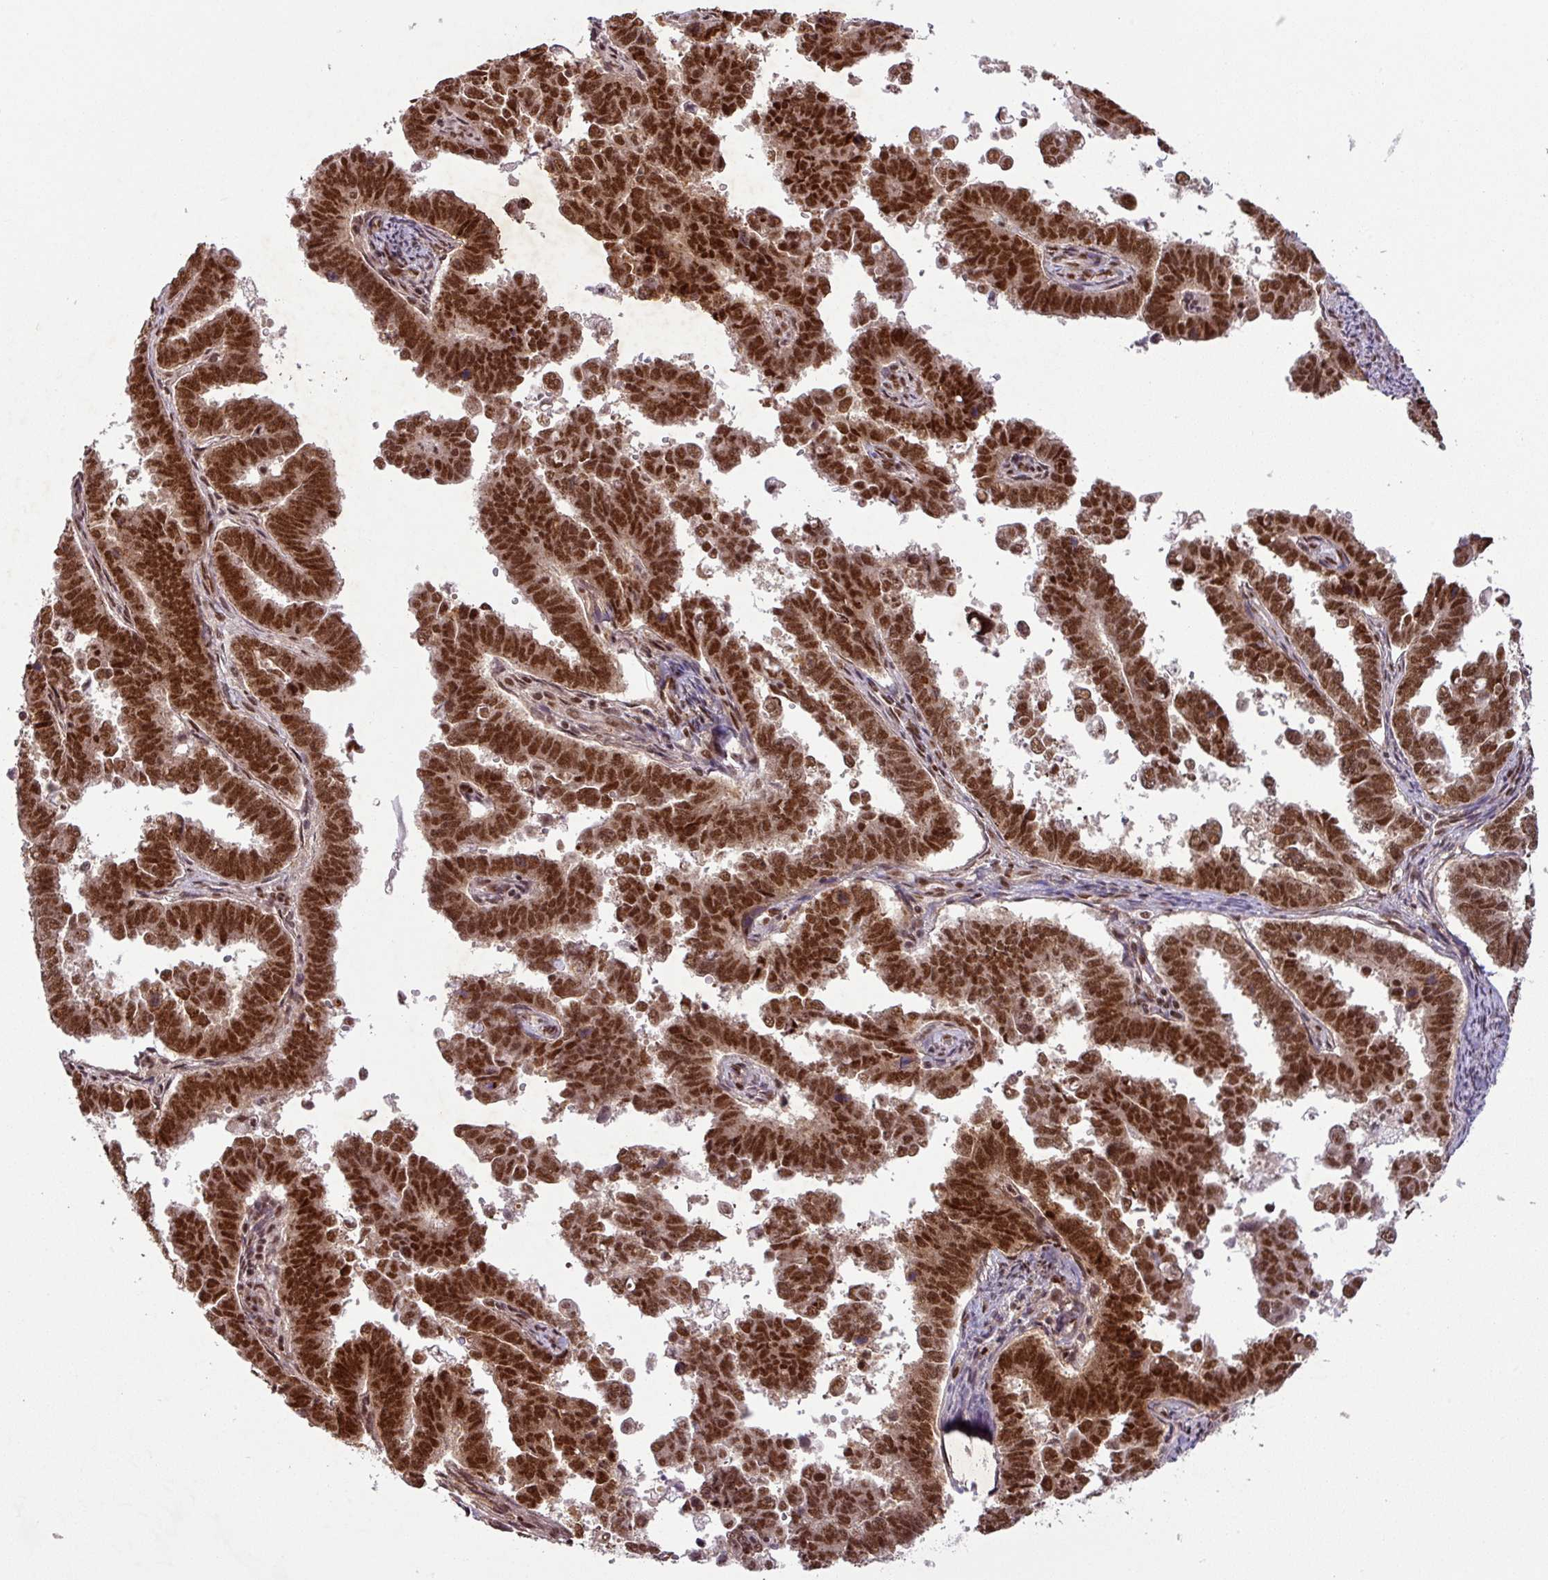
{"staining": {"intensity": "strong", "quantity": ">75%", "location": "nuclear"}, "tissue": "endometrial cancer", "cell_type": "Tumor cells", "image_type": "cancer", "snomed": [{"axis": "morphology", "description": "Adenocarcinoma, NOS"}, {"axis": "topography", "description": "Endometrium"}], "caption": "Immunohistochemical staining of human endometrial cancer demonstrates strong nuclear protein staining in about >75% of tumor cells.", "gene": "SRSF2", "patient": {"sex": "female", "age": 75}}